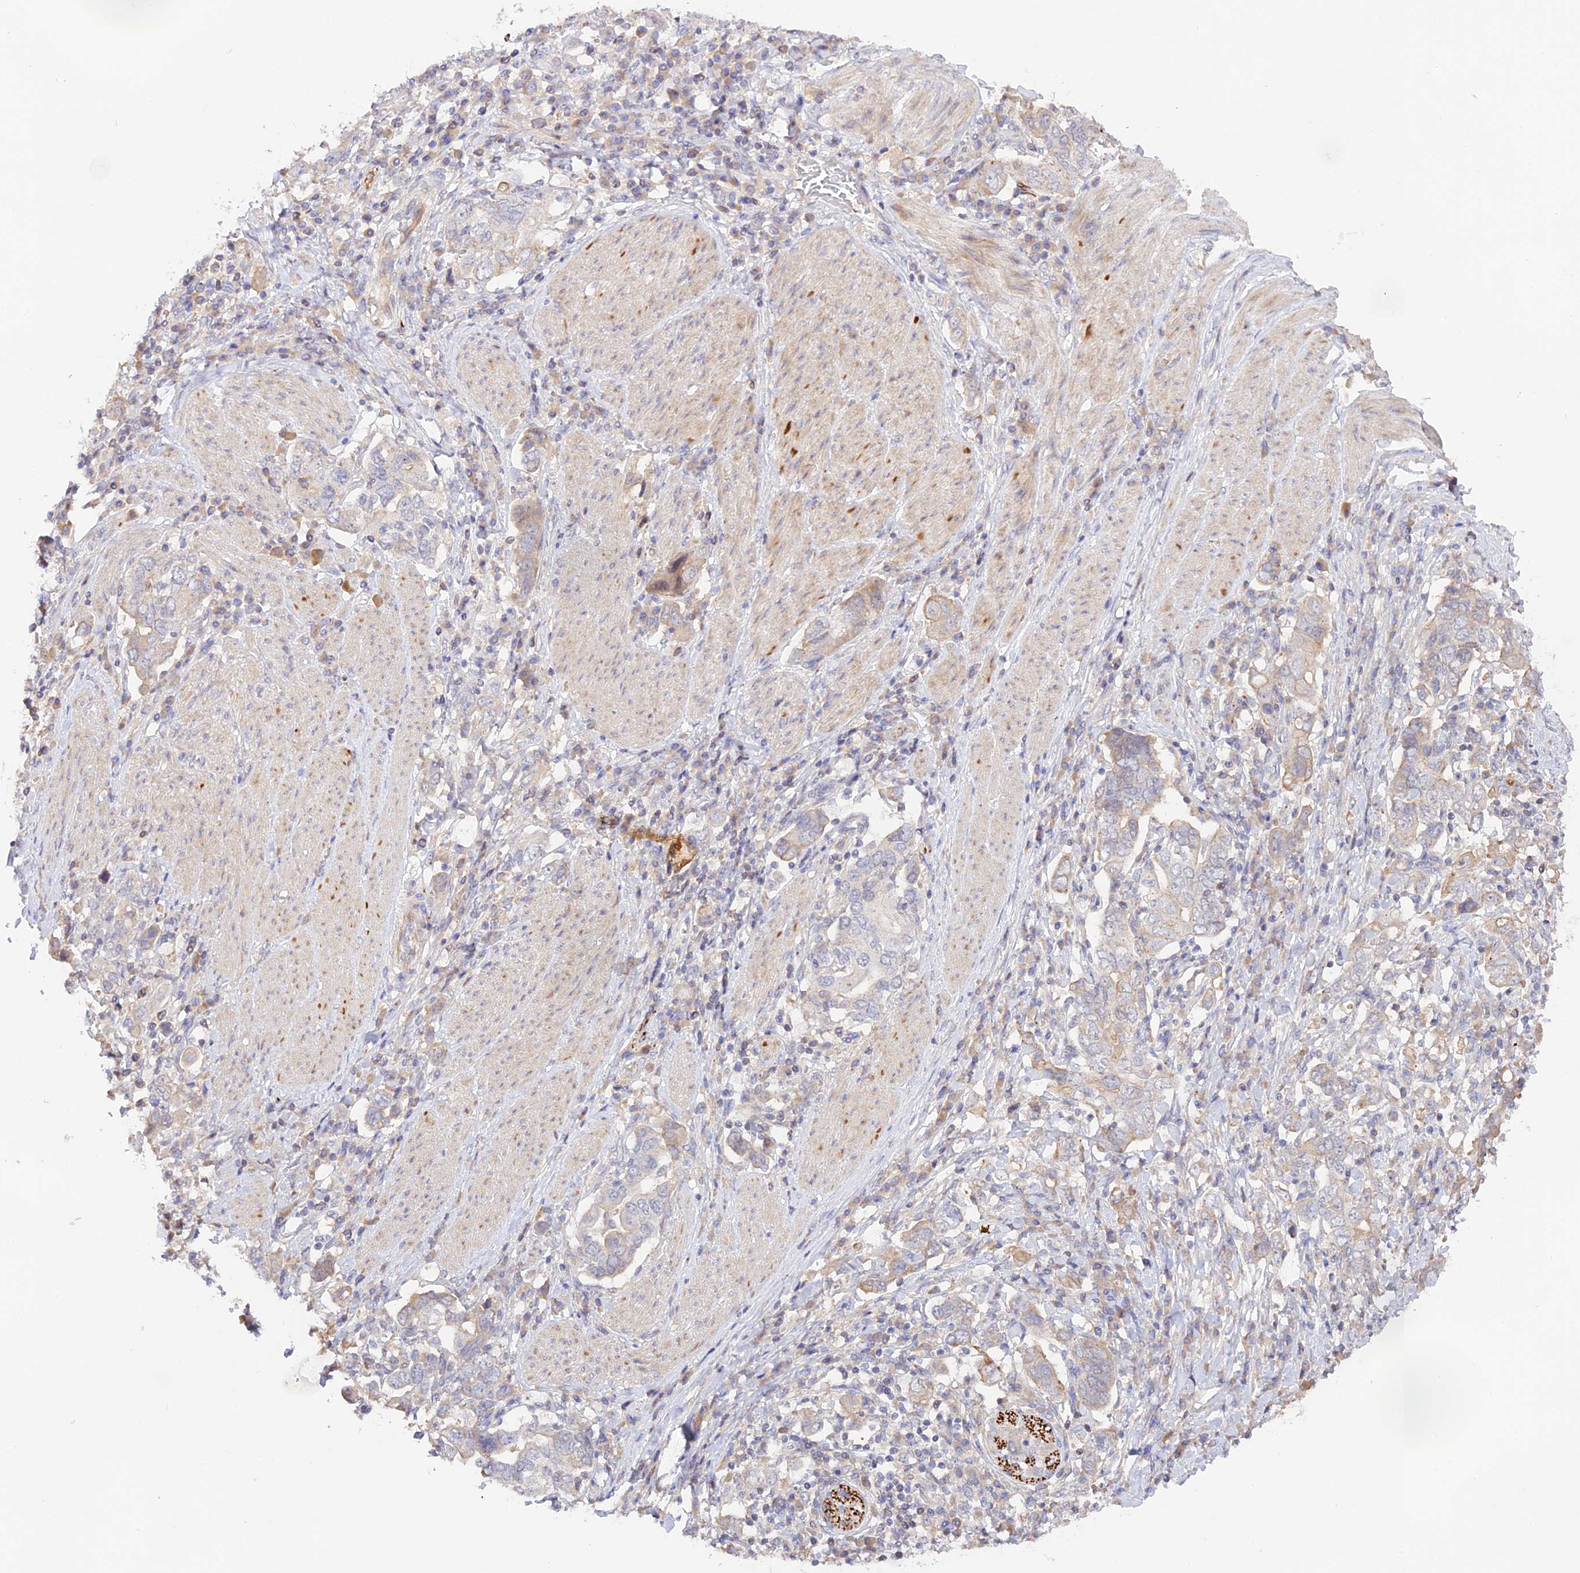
{"staining": {"intensity": "weak", "quantity": "25%-75%", "location": "cytoplasmic/membranous"}, "tissue": "stomach cancer", "cell_type": "Tumor cells", "image_type": "cancer", "snomed": [{"axis": "morphology", "description": "Adenocarcinoma, NOS"}, {"axis": "topography", "description": "Stomach, upper"}, {"axis": "topography", "description": "Stomach"}], "caption": "A high-resolution micrograph shows immunohistochemistry (IHC) staining of stomach cancer (adenocarcinoma), which displays weak cytoplasmic/membranous expression in approximately 25%-75% of tumor cells.", "gene": "CAMSAP3", "patient": {"sex": "male", "age": 62}}